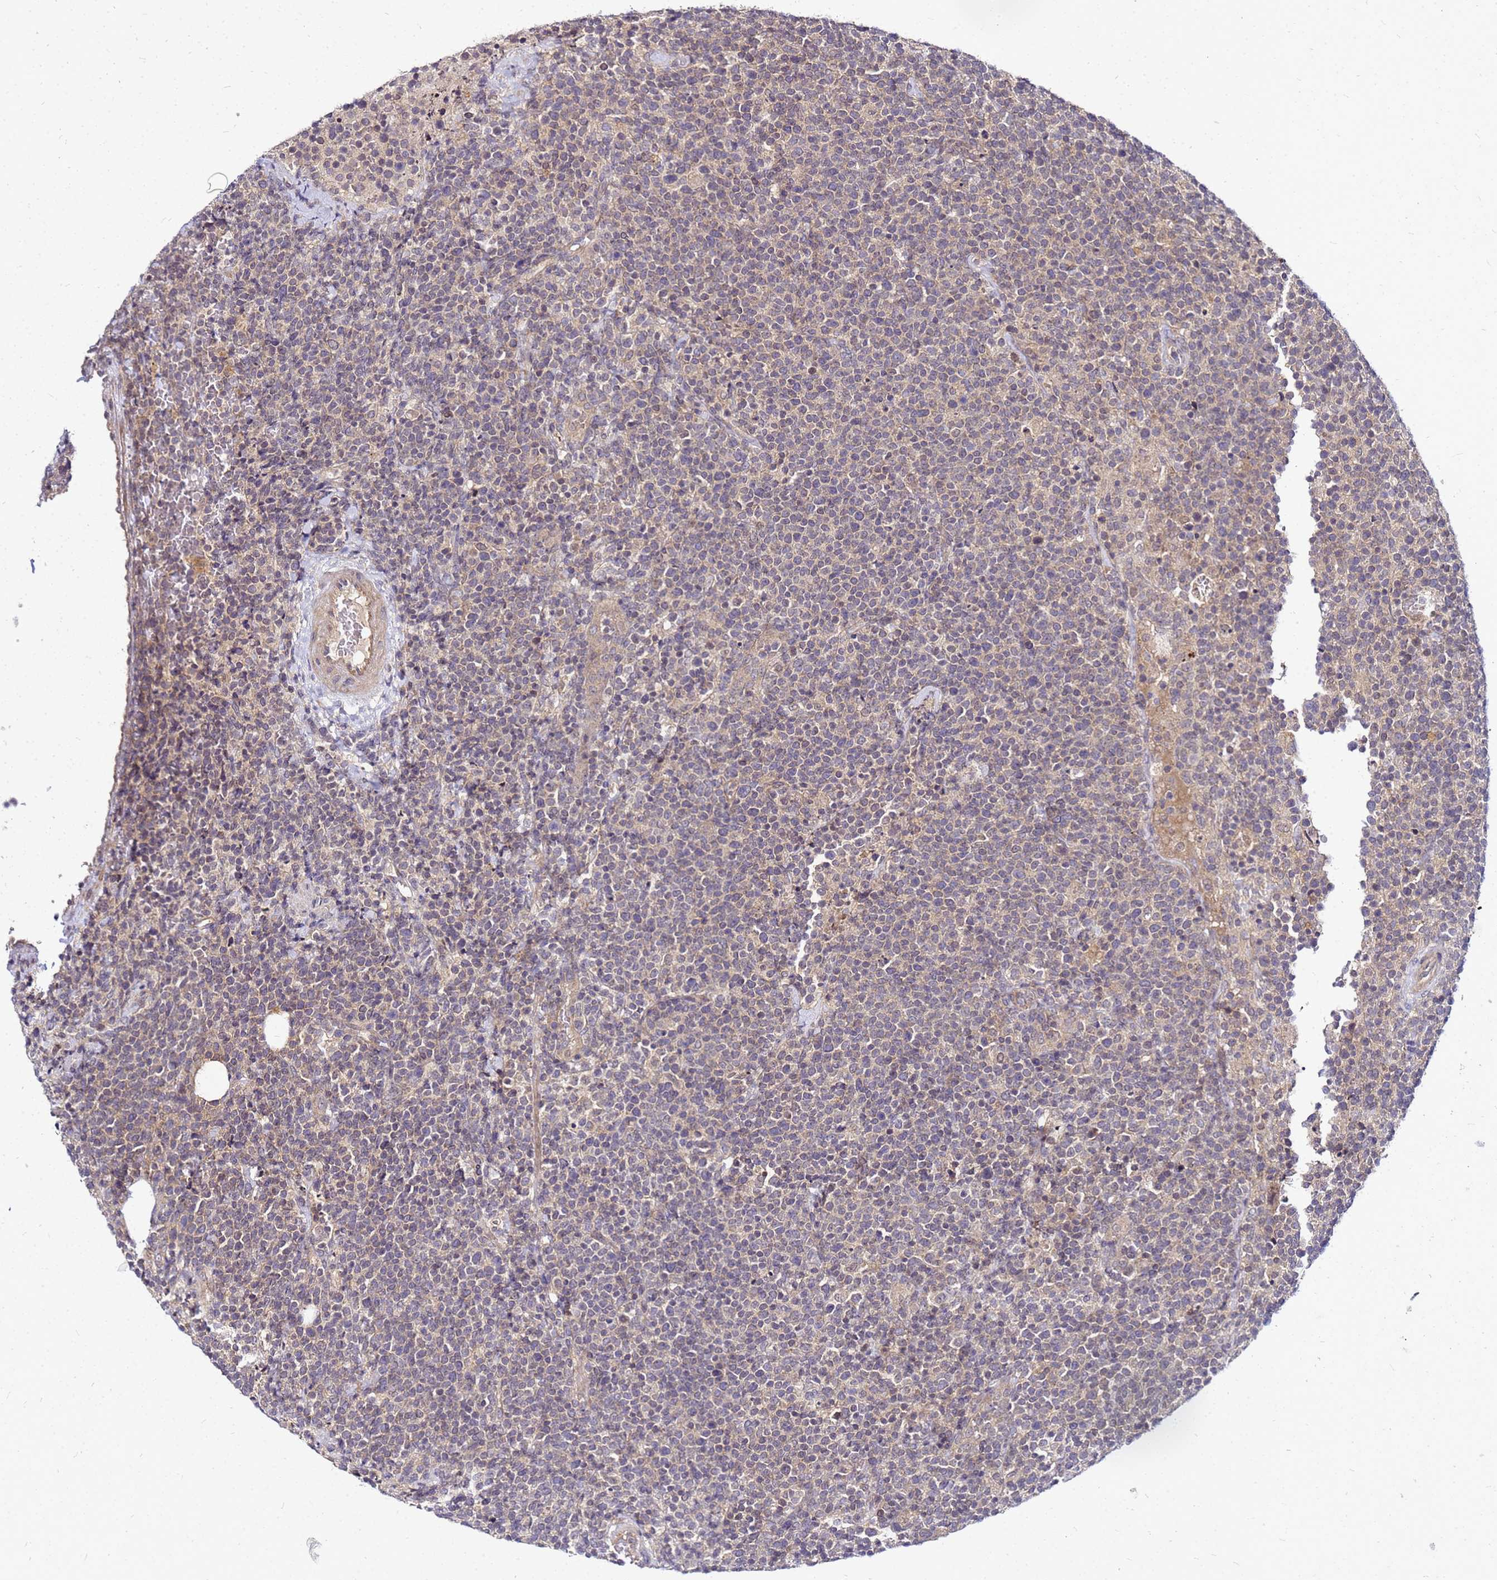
{"staining": {"intensity": "negative", "quantity": "none", "location": "none"}, "tissue": "lymphoma", "cell_type": "Tumor cells", "image_type": "cancer", "snomed": [{"axis": "morphology", "description": "Malignant lymphoma, non-Hodgkin's type, High grade"}, {"axis": "topography", "description": "Lymph node"}], "caption": "Malignant lymphoma, non-Hodgkin's type (high-grade) was stained to show a protein in brown. There is no significant positivity in tumor cells.", "gene": "SAT1", "patient": {"sex": "male", "age": 61}}